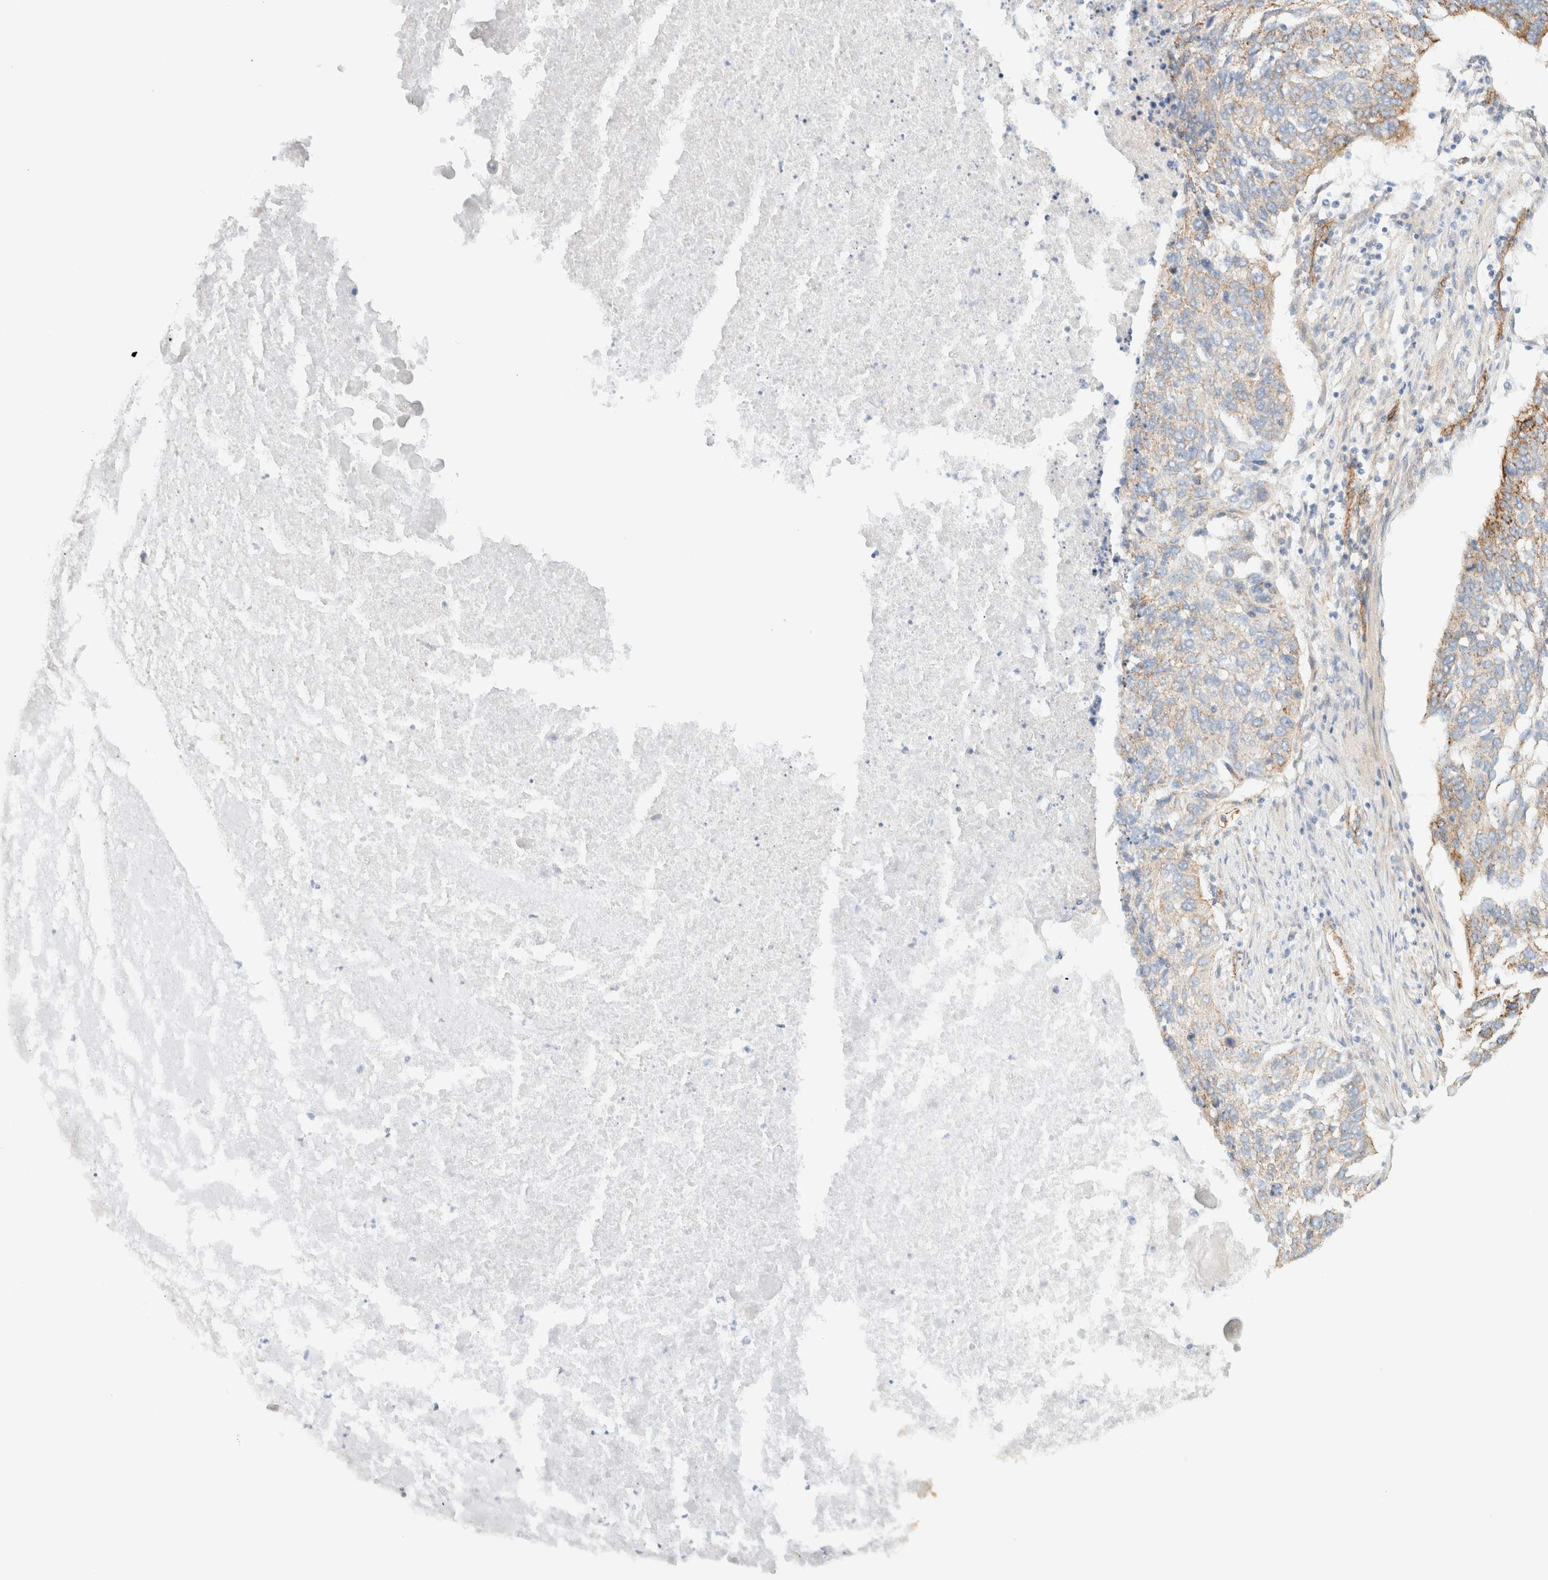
{"staining": {"intensity": "moderate", "quantity": "<25%", "location": "cytoplasmic/membranous"}, "tissue": "lung cancer", "cell_type": "Tumor cells", "image_type": "cancer", "snomed": [{"axis": "morphology", "description": "Squamous cell carcinoma, NOS"}, {"axis": "topography", "description": "Lung"}], "caption": "Human lung cancer (squamous cell carcinoma) stained with a brown dye displays moderate cytoplasmic/membranous positive expression in approximately <25% of tumor cells.", "gene": "CYB5R4", "patient": {"sex": "female", "age": 63}}